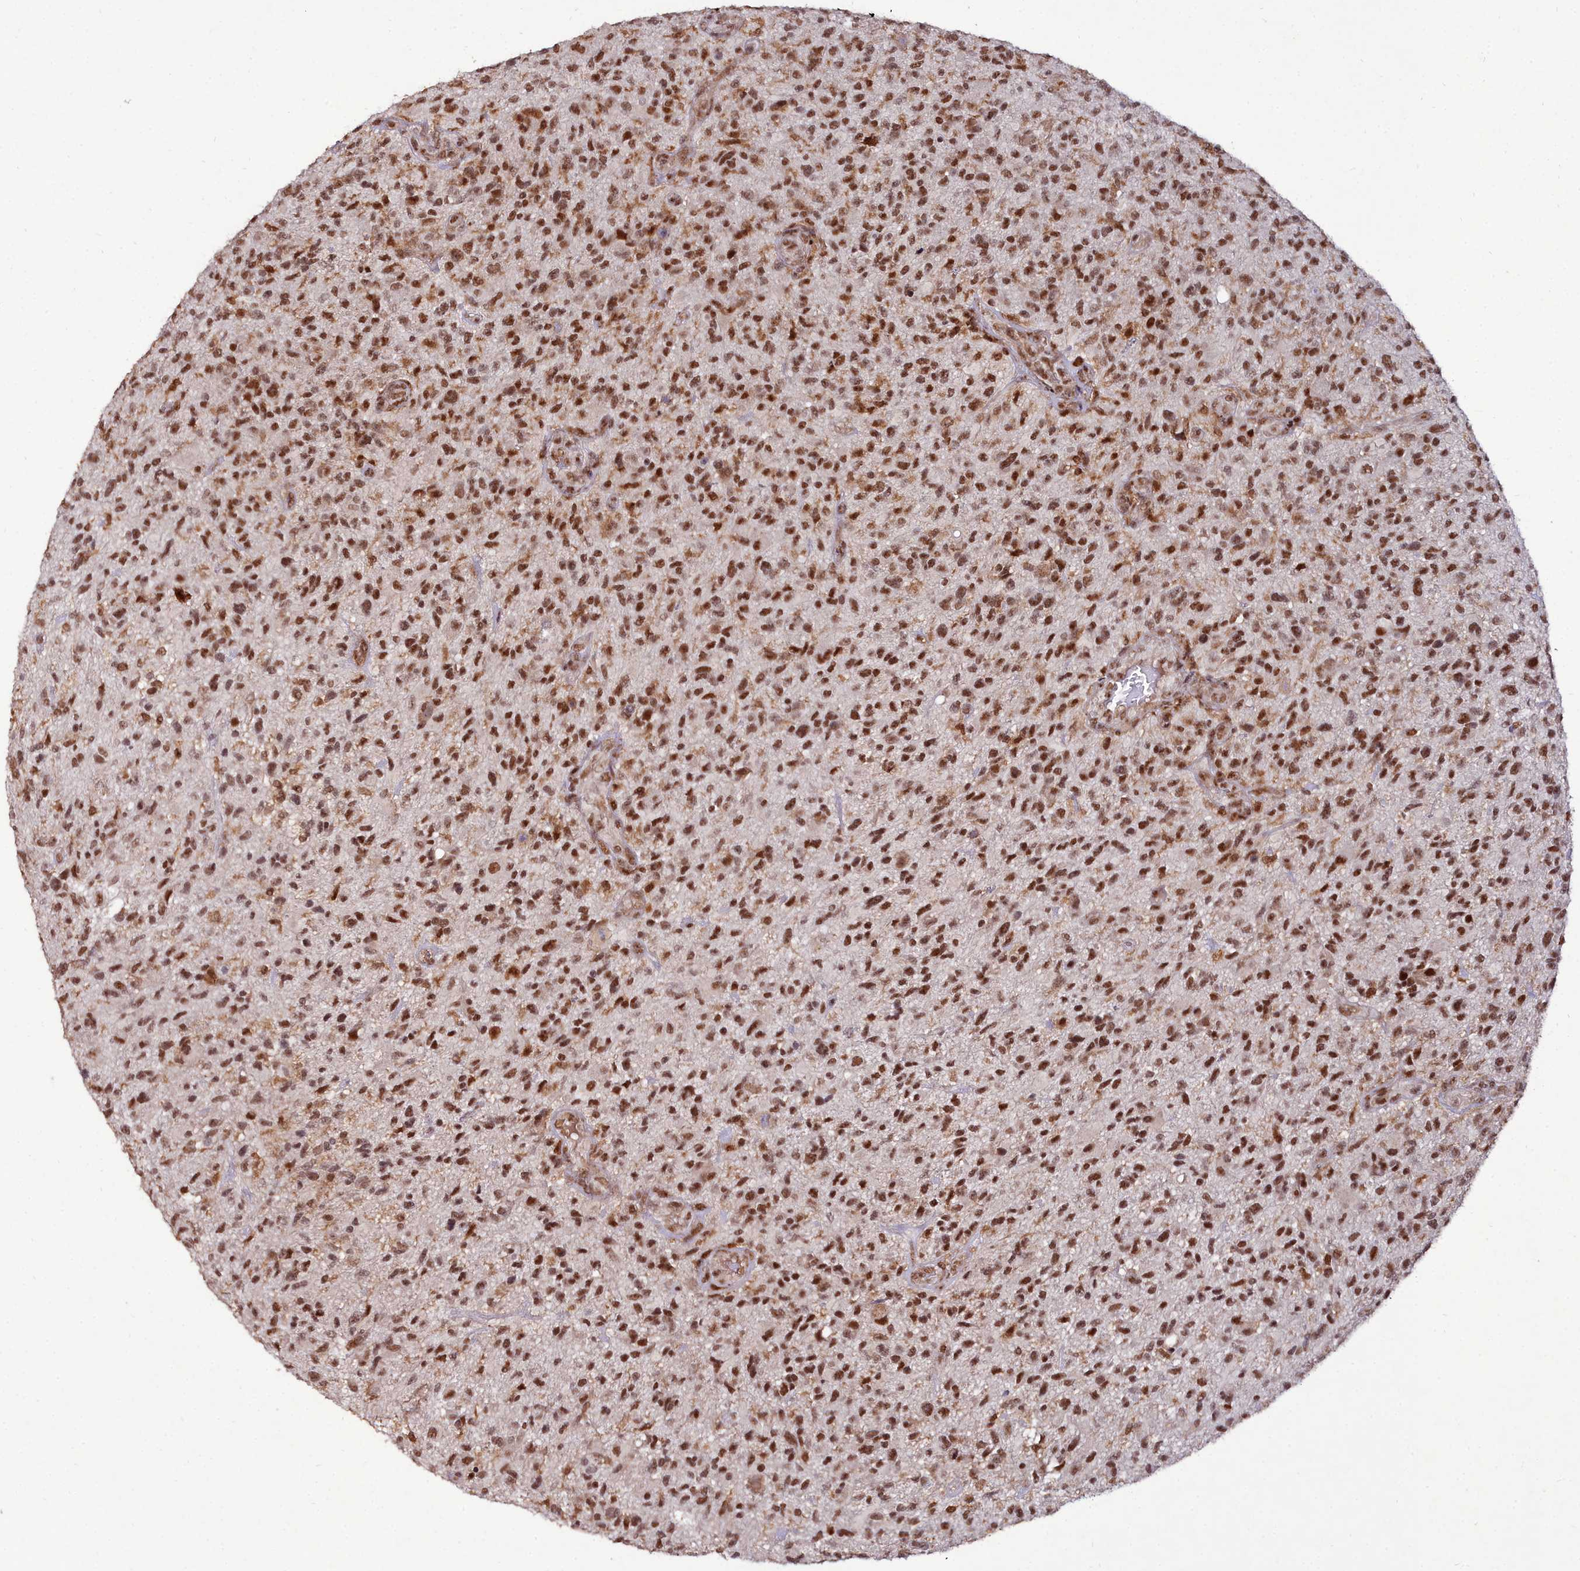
{"staining": {"intensity": "strong", "quantity": ">75%", "location": "nuclear"}, "tissue": "glioma", "cell_type": "Tumor cells", "image_type": "cancer", "snomed": [{"axis": "morphology", "description": "Glioma, malignant, High grade"}, {"axis": "topography", "description": "Brain"}], "caption": "DAB immunohistochemical staining of human glioma reveals strong nuclear protein expression in approximately >75% of tumor cells.", "gene": "CXXC1", "patient": {"sex": "male", "age": 47}}